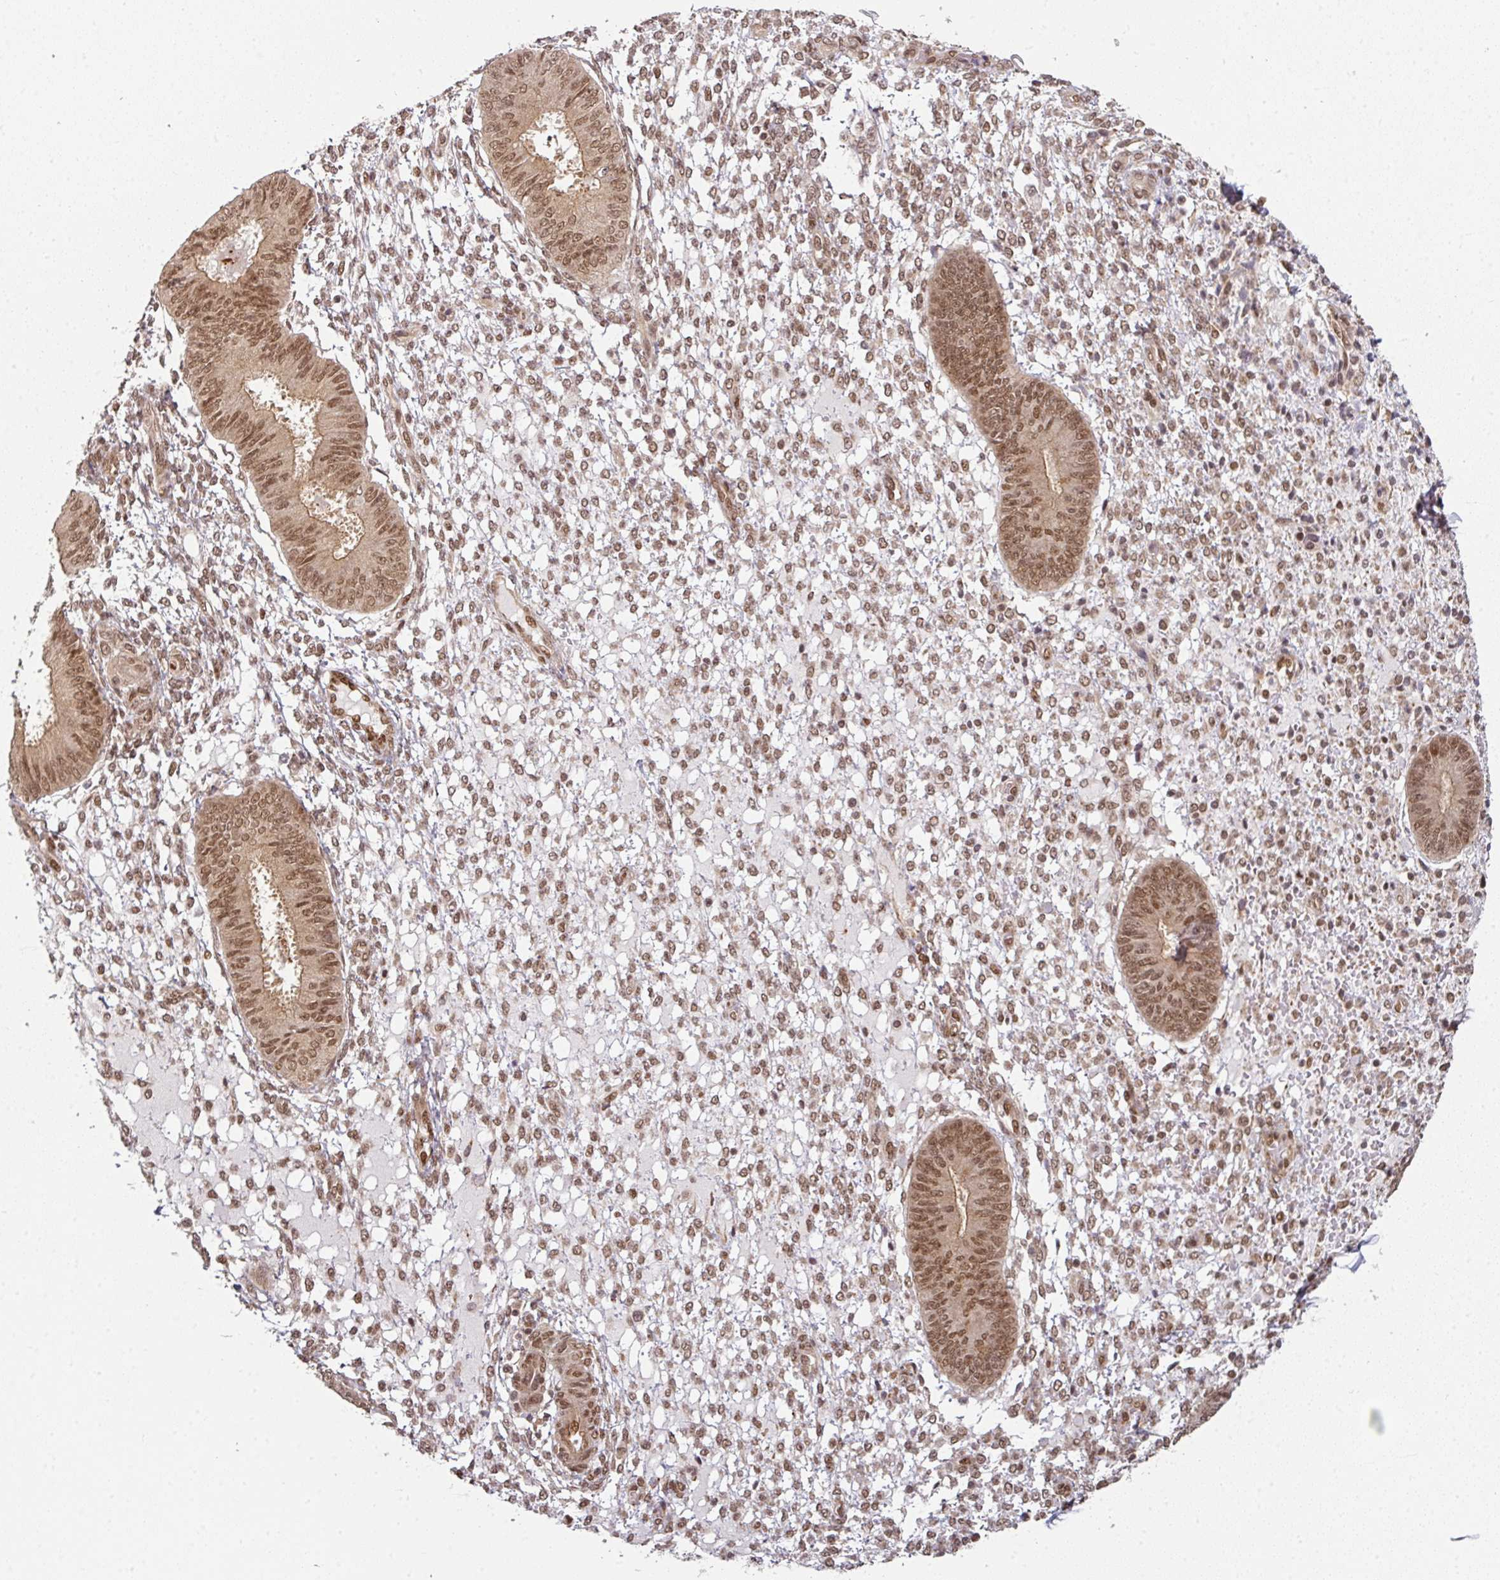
{"staining": {"intensity": "moderate", "quantity": "25%-75%", "location": "nuclear"}, "tissue": "endometrium", "cell_type": "Cells in endometrial stroma", "image_type": "normal", "snomed": [{"axis": "morphology", "description": "Normal tissue, NOS"}, {"axis": "topography", "description": "Endometrium"}], "caption": "An immunohistochemistry image of normal tissue is shown. Protein staining in brown labels moderate nuclear positivity in endometrium within cells in endometrial stroma.", "gene": "SIK3", "patient": {"sex": "female", "age": 49}}